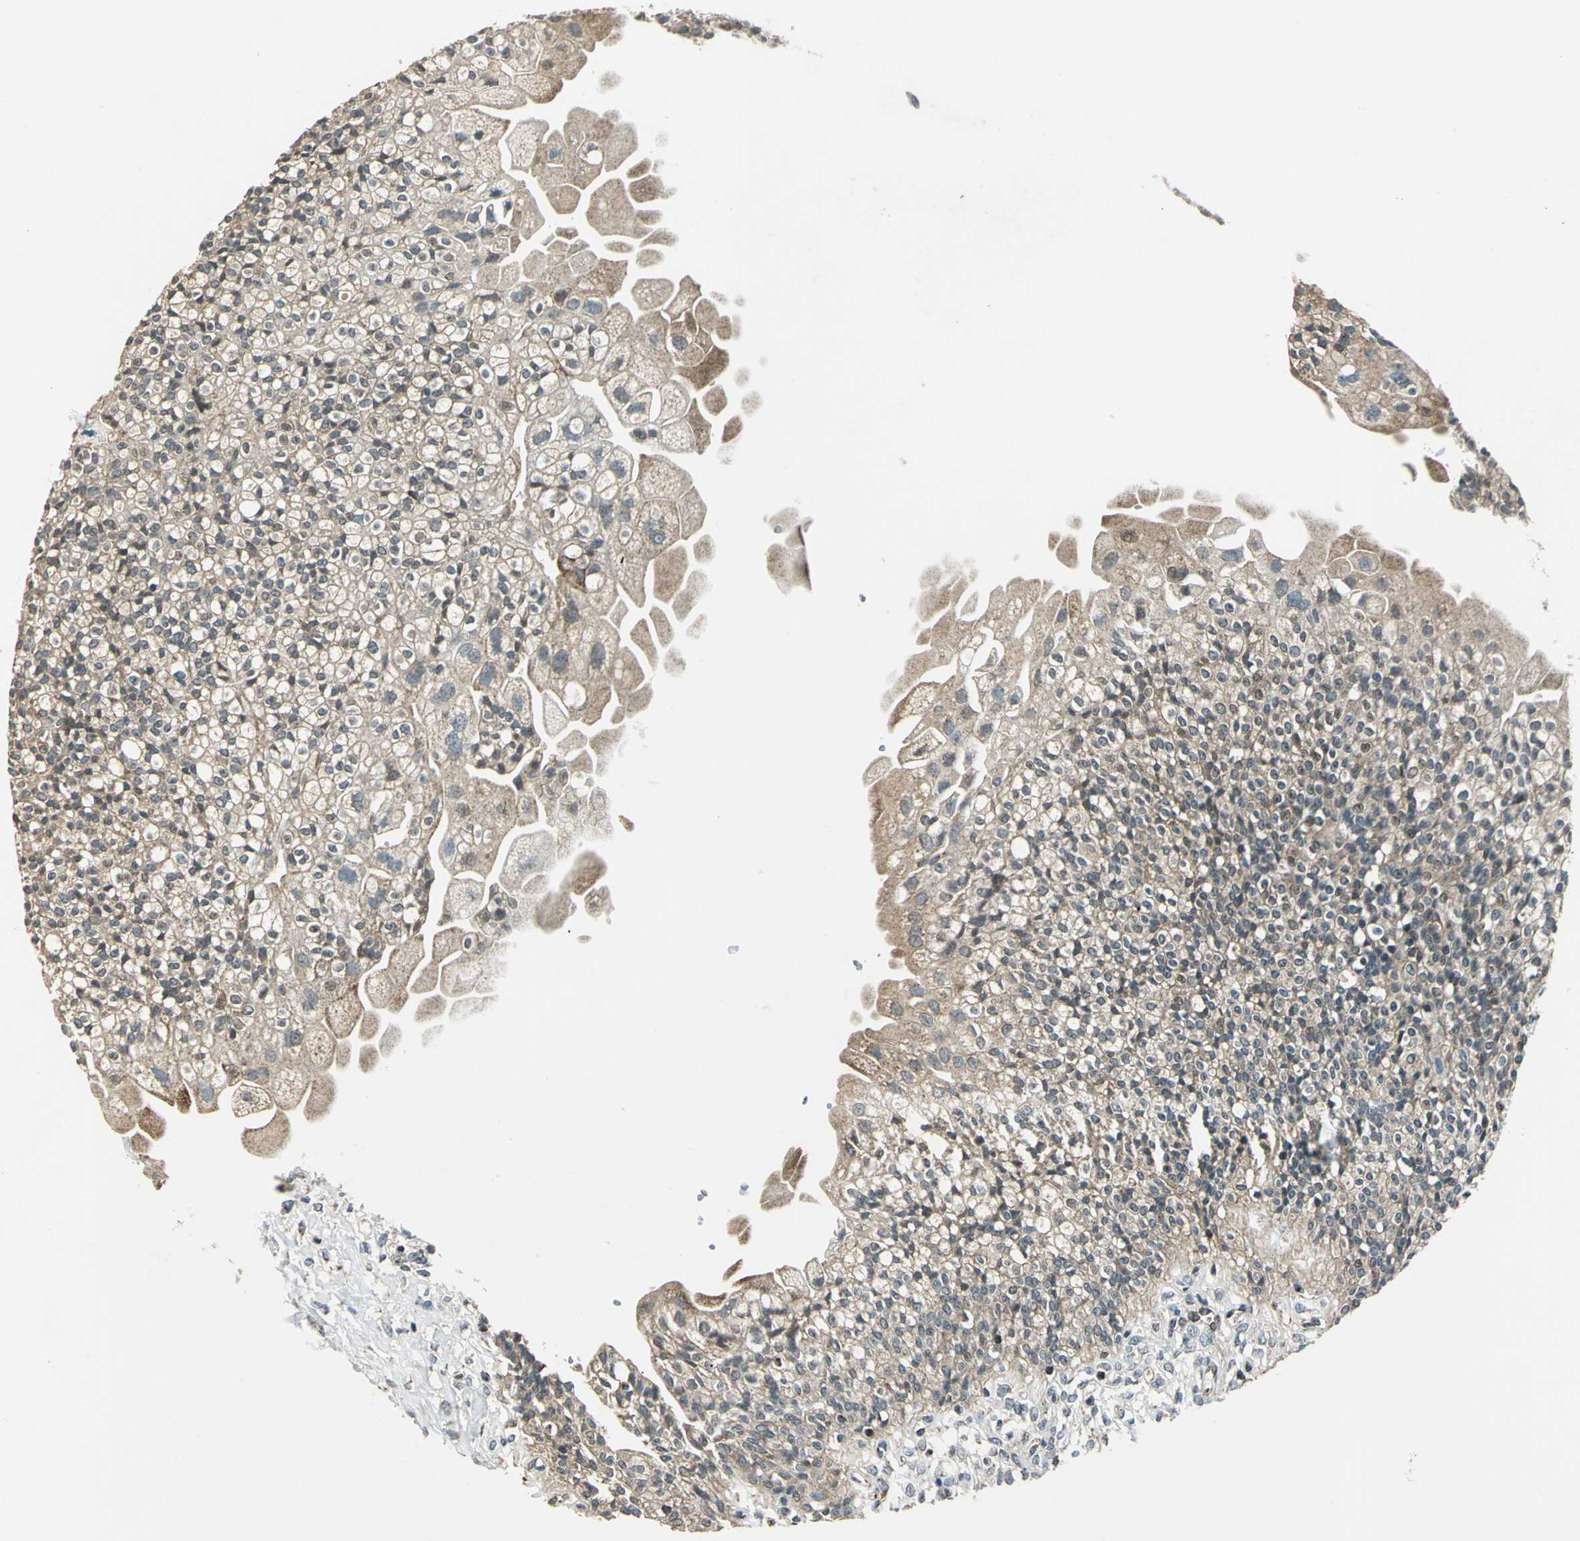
{"staining": {"intensity": "moderate", "quantity": ">75%", "location": "cytoplasmic/membranous,nuclear"}, "tissue": "urinary bladder", "cell_type": "Urothelial cells", "image_type": "normal", "snomed": [{"axis": "morphology", "description": "Normal tissue, NOS"}, {"axis": "topography", "description": "Urinary bladder"}], "caption": "A high-resolution photomicrograph shows immunohistochemistry staining of normal urinary bladder, which reveals moderate cytoplasmic/membranous,nuclear positivity in approximately >75% of urothelial cells.", "gene": "NUDT2", "patient": {"sex": "female", "age": 80}}